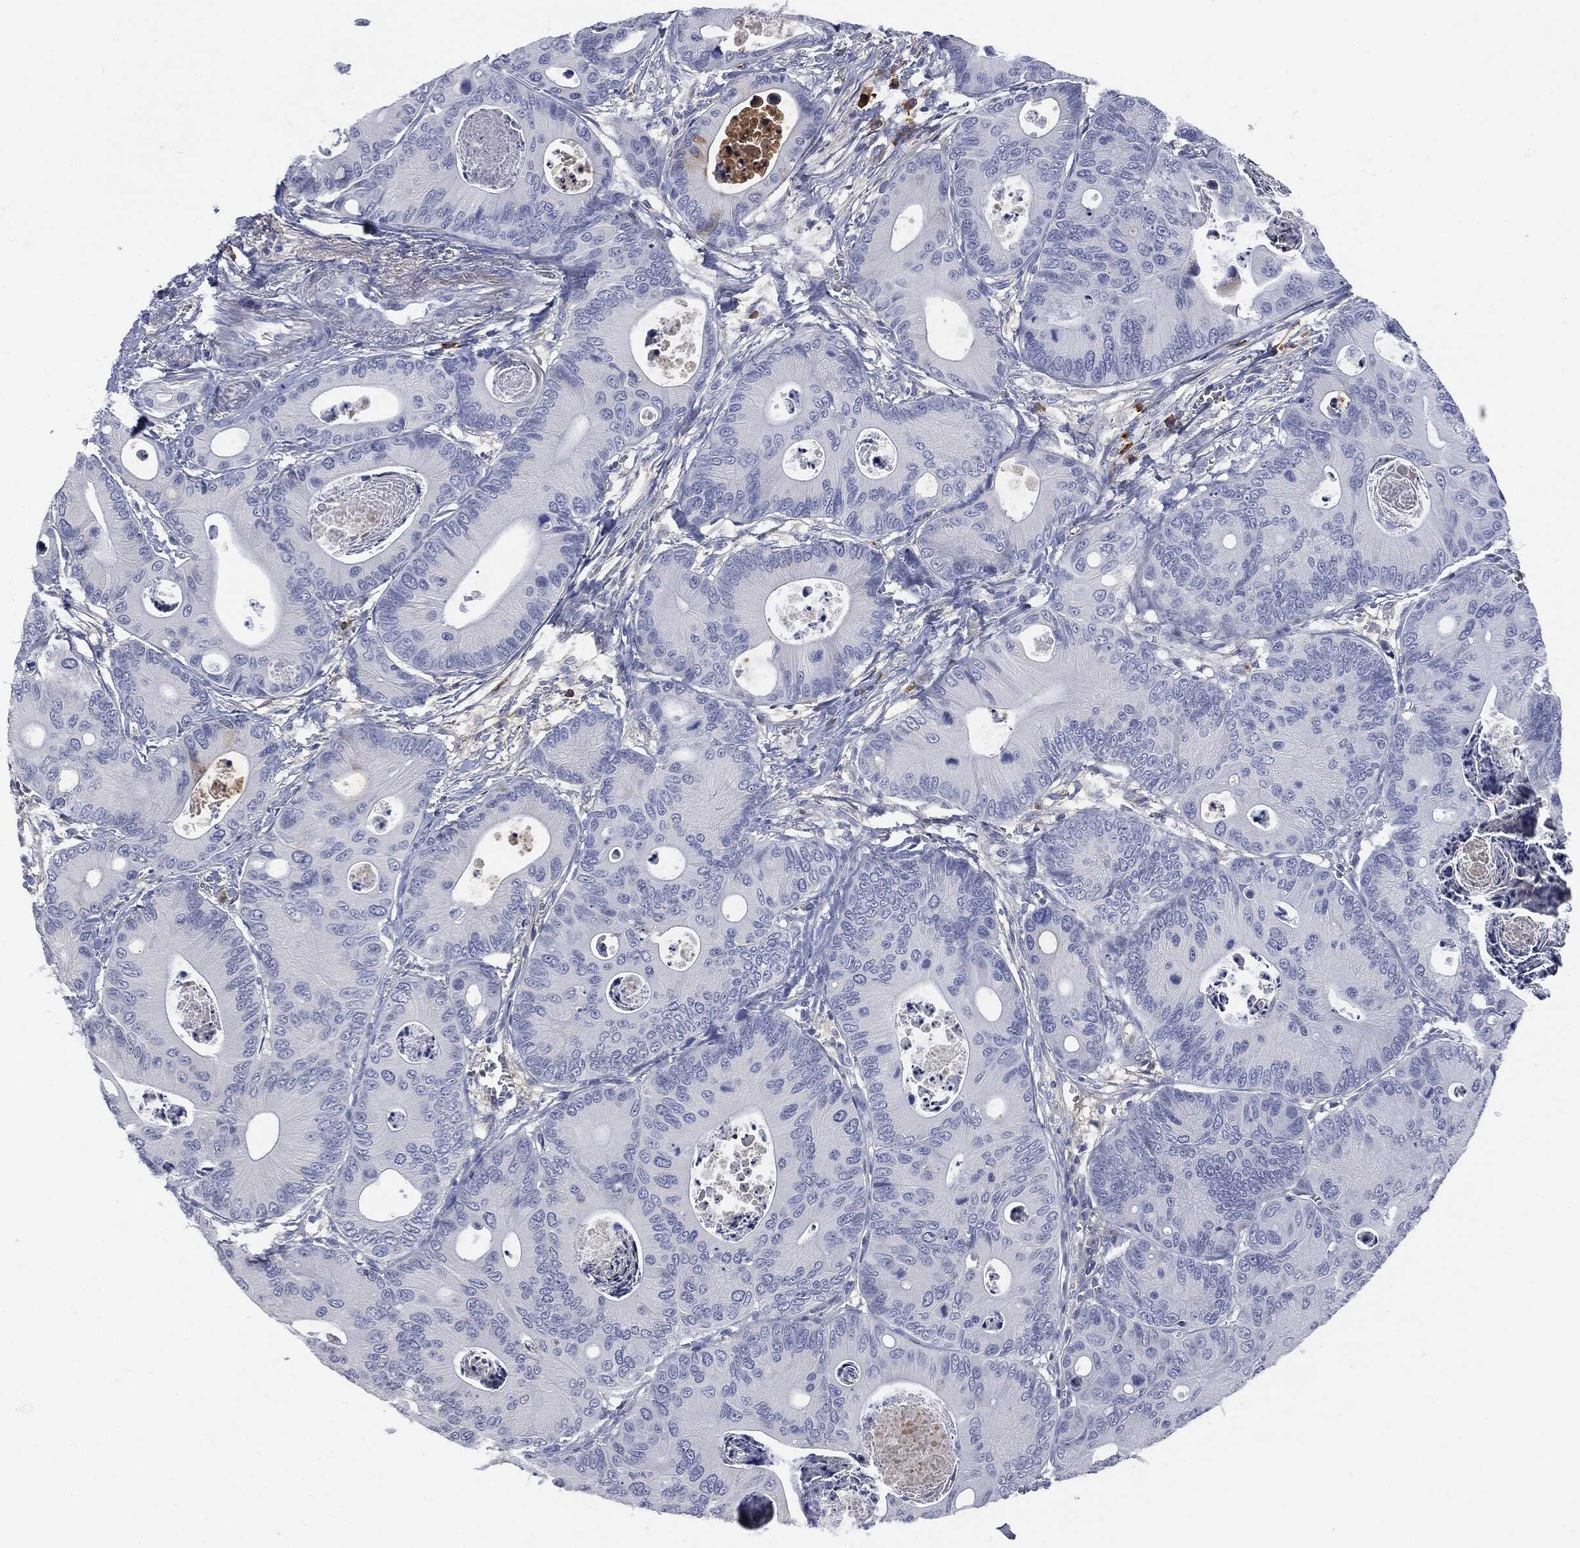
{"staining": {"intensity": "negative", "quantity": "none", "location": "none"}, "tissue": "colorectal cancer", "cell_type": "Tumor cells", "image_type": "cancer", "snomed": [{"axis": "morphology", "description": "Adenocarcinoma, NOS"}, {"axis": "topography", "description": "Colon"}], "caption": "Micrograph shows no protein staining in tumor cells of colorectal cancer (adenocarcinoma) tissue.", "gene": "BTK", "patient": {"sex": "female", "age": 78}}